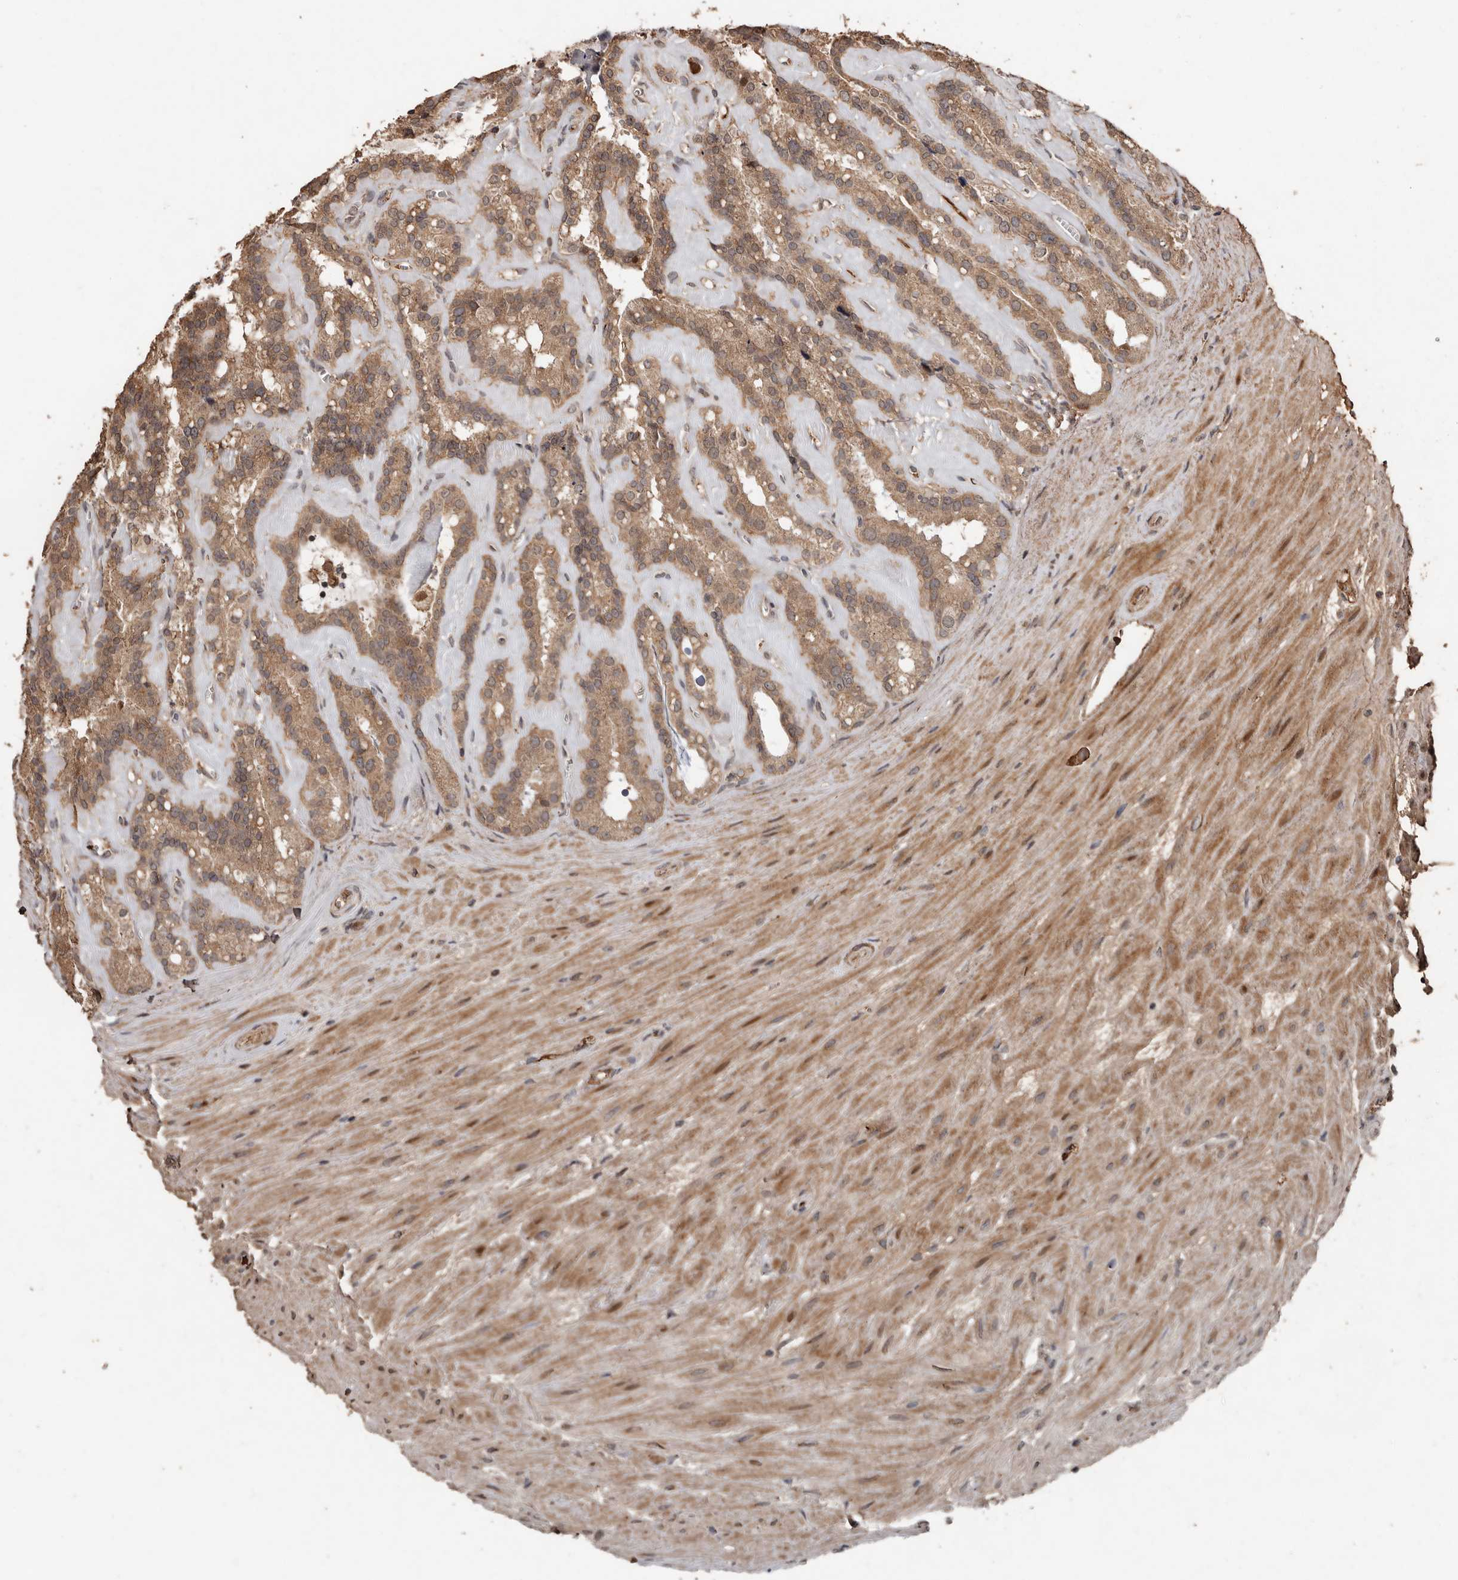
{"staining": {"intensity": "moderate", "quantity": "25%-75%", "location": "cytoplasmic/membranous"}, "tissue": "seminal vesicle", "cell_type": "Glandular cells", "image_type": "normal", "snomed": [{"axis": "morphology", "description": "Normal tissue, NOS"}, {"axis": "topography", "description": "Prostate"}, {"axis": "topography", "description": "Seminal veicle"}], "caption": "High-magnification brightfield microscopy of benign seminal vesicle stained with DAB (3,3'-diaminobenzidine) (brown) and counterstained with hematoxylin (blue). glandular cells exhibit moderate cytoplasmic/membranous staining is appreciated in about25%-75% of cells.", "gene": "RANBP17", "patient": {"sex": "male", "age": 59}}